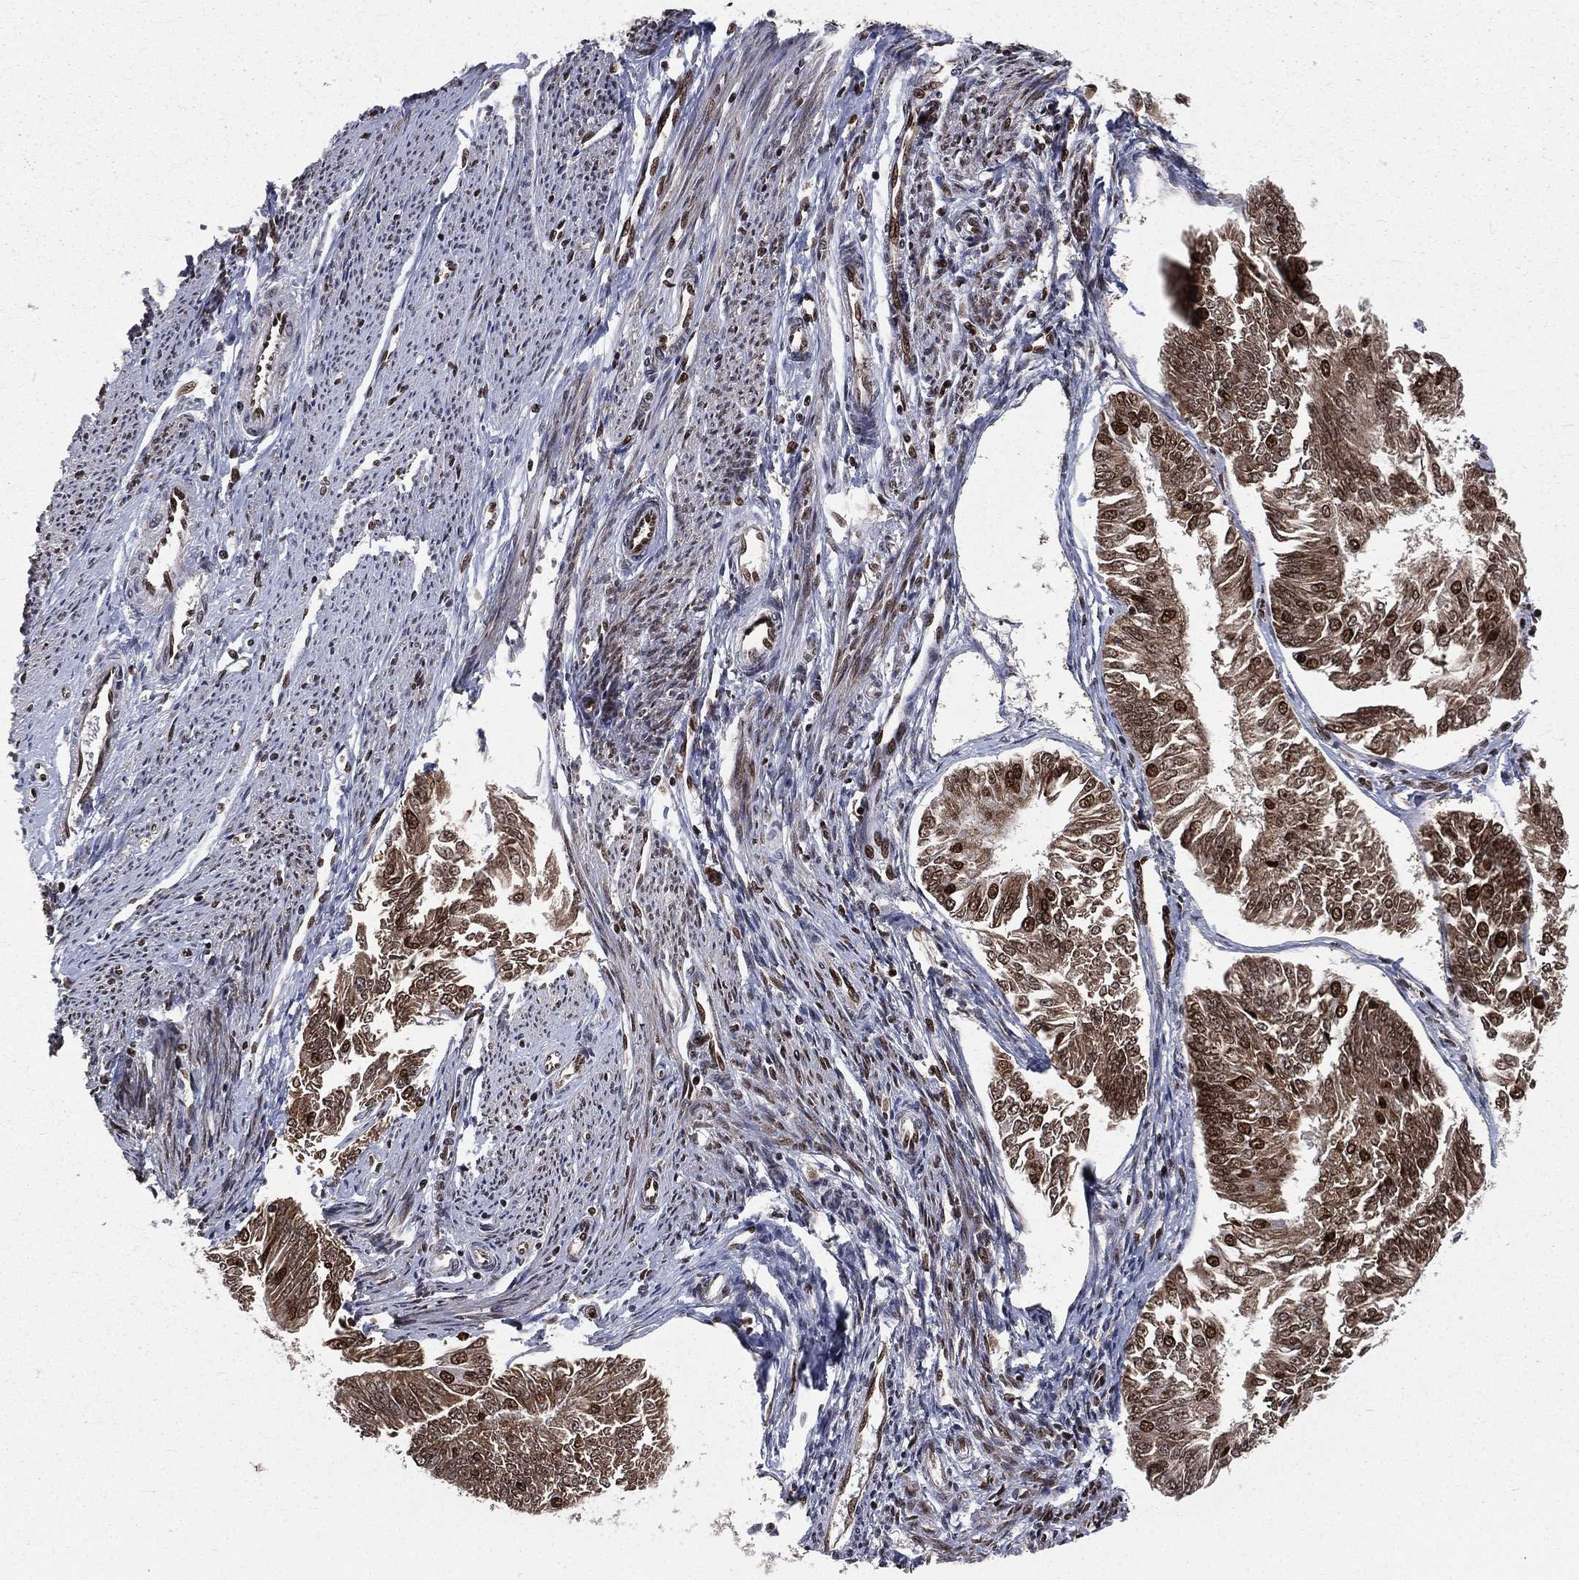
{"staining": {"intensity": "strong", "quantity": "<25%", "location": "nuclear"}, "tissue": "endometrial cancer", "cell_type": "Tumor cells", "image_type": "cancer", "snomed": [{"axis": "morphology", "description": "Adenocarcinoma, NOS"}, {"axis": "topography", "description": "Endometrium"}], "caption": "Human endometrial cancer (adenocarcinoma) stained with a protein marker exhibits strong staining in tumor cells.", "gene": "POLB", "patient": {"sex": "female", "age": 58}}